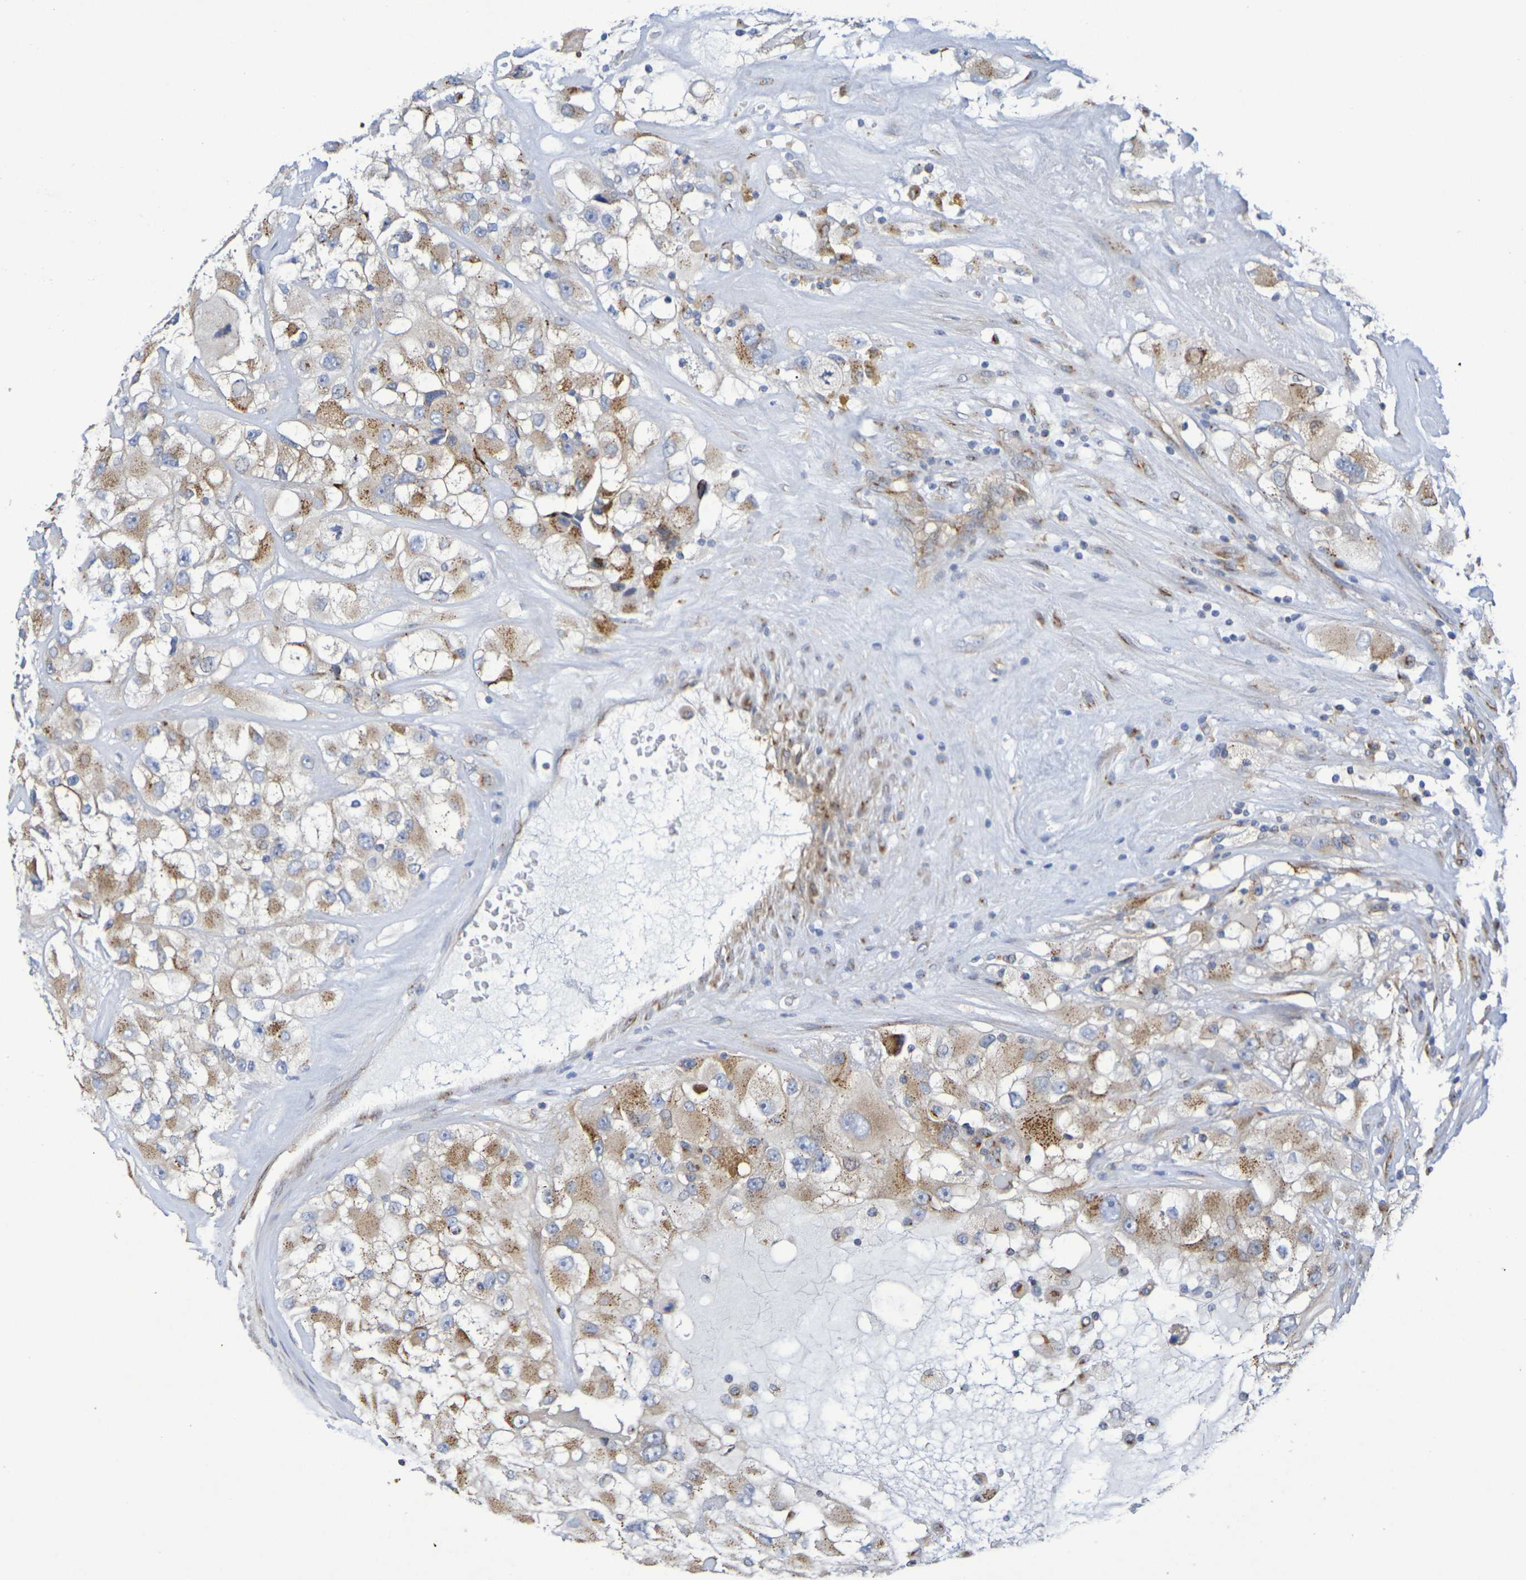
{"staining": {"intensity": "moderate", "quantity": ">75%", "location": "cytoplasmic/membranous"}, "tissue": "renal cancer", "cell_type": "Tumor cells", "image_type": "cancer", "snomed": [{"axis": "morphology", "description": "Adenocarcinoma, NOS"}, {"axis": "topography", "description": "Kidney"}], "caption": "A high-resolution histopathology image shows immunohistochemistry (IHC) staining of renal adenocarcinoma, which demonstrates moderate cytoplasmic/membranous positivity in approximately >75% of tumor cells.", "gene": "DCP2", "patient": {"sex": "female", "age": 52}}